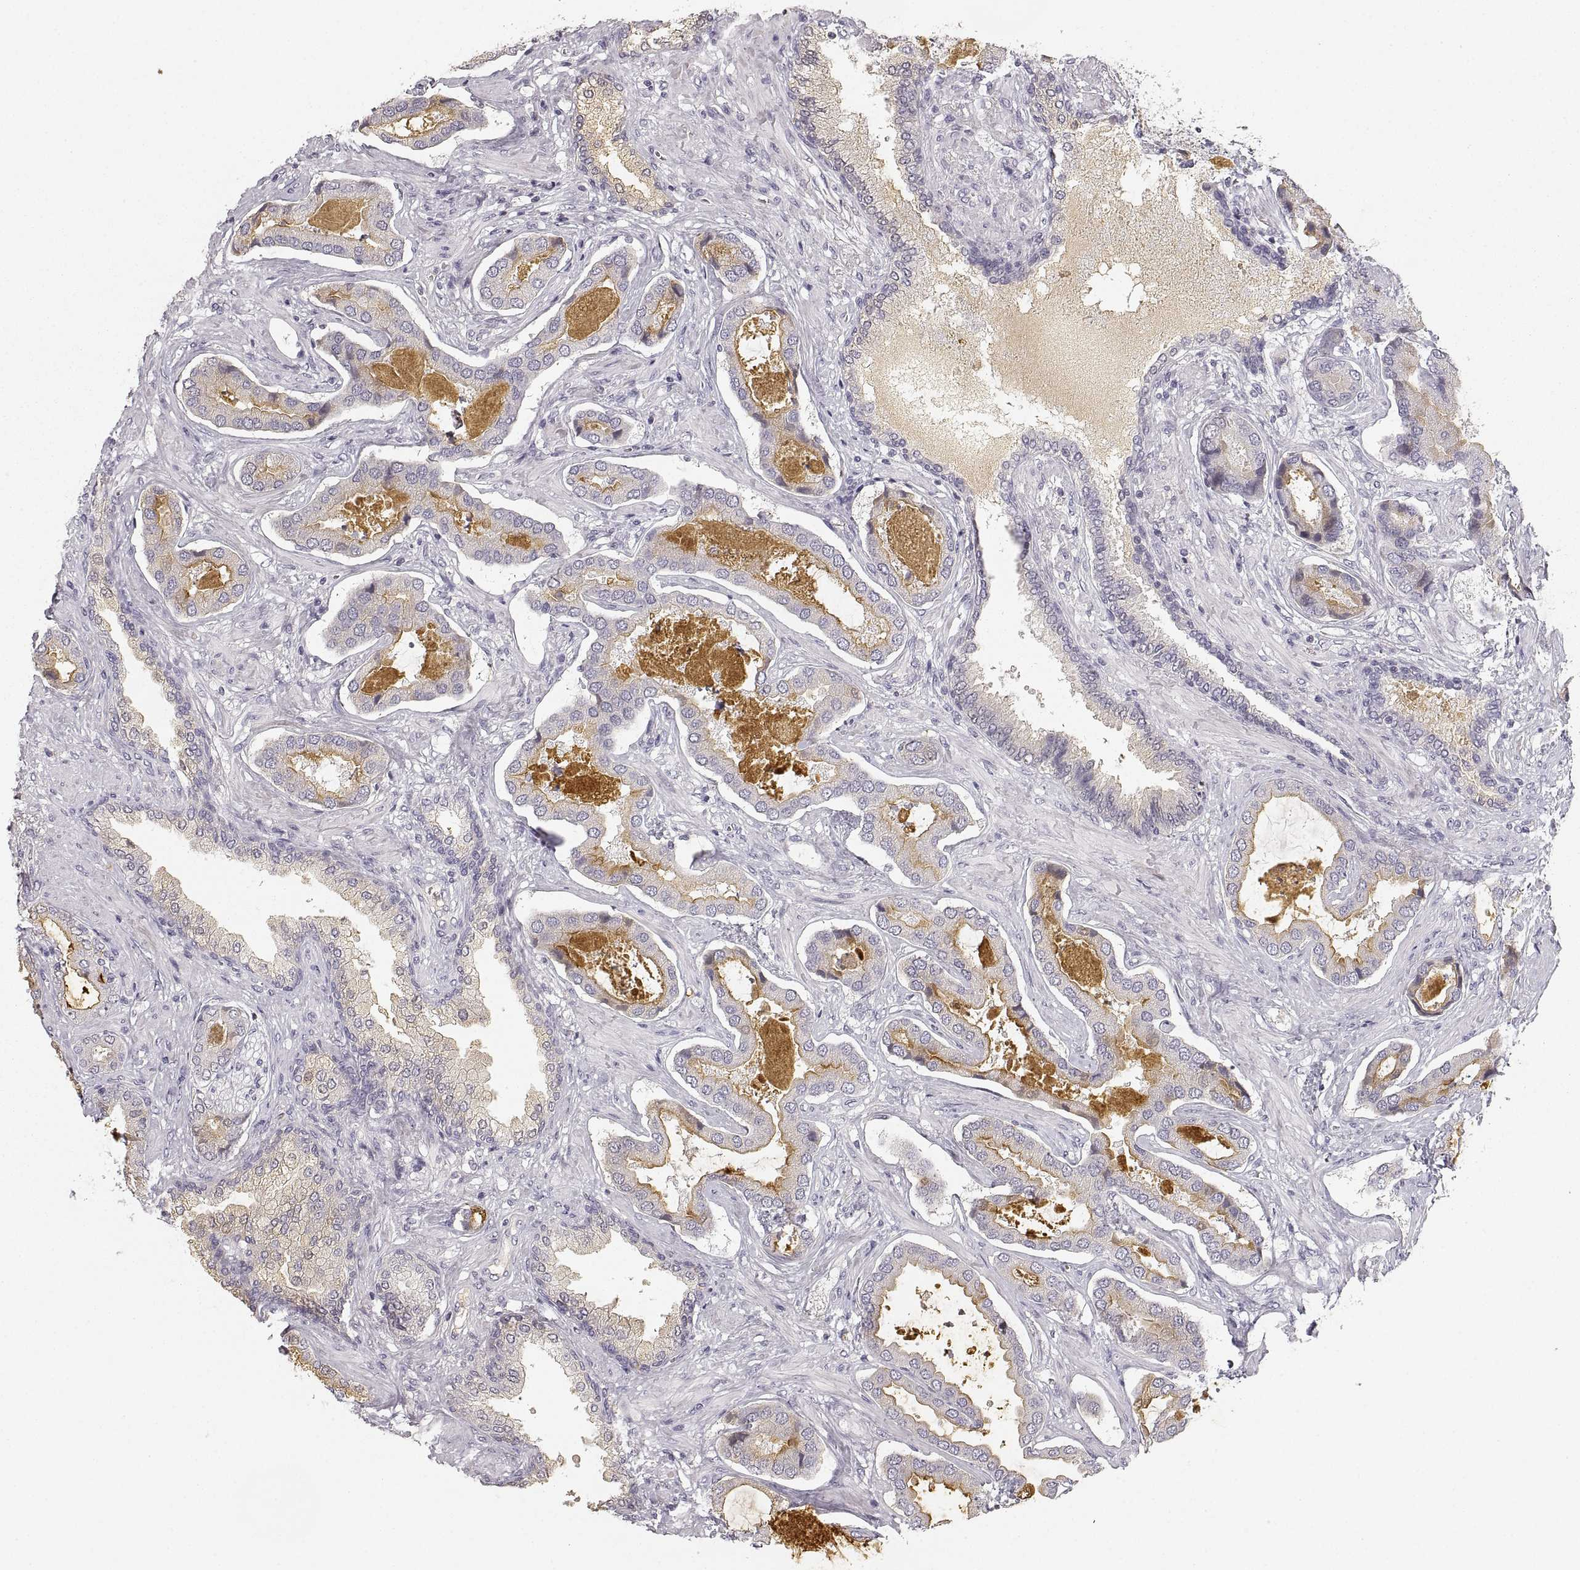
{"staining": {"intensity": "moderate", "quantity": "<25%", "location": "cytoplasmic/membranous"}, "tissue": "prostate cancer", "cell_type": "Tumor cells", "image_type": "cancer", "snomed": [{"axis": "morphology", "description": "Adenocarcinoma, NOS"}, {"axis": "topography", "description": "Prostate"}], "caption": "A micrograph of human prostate adenocarcinoma stained for a protein demonstrates moderate cytoplasmic/membranous brown staining in tumor cells. Ihc stains the protein of interest in brown and the nuclei are stained blue.", "gene": "RUNDC3A", "patient": {"sex": "male", "age": 64}}